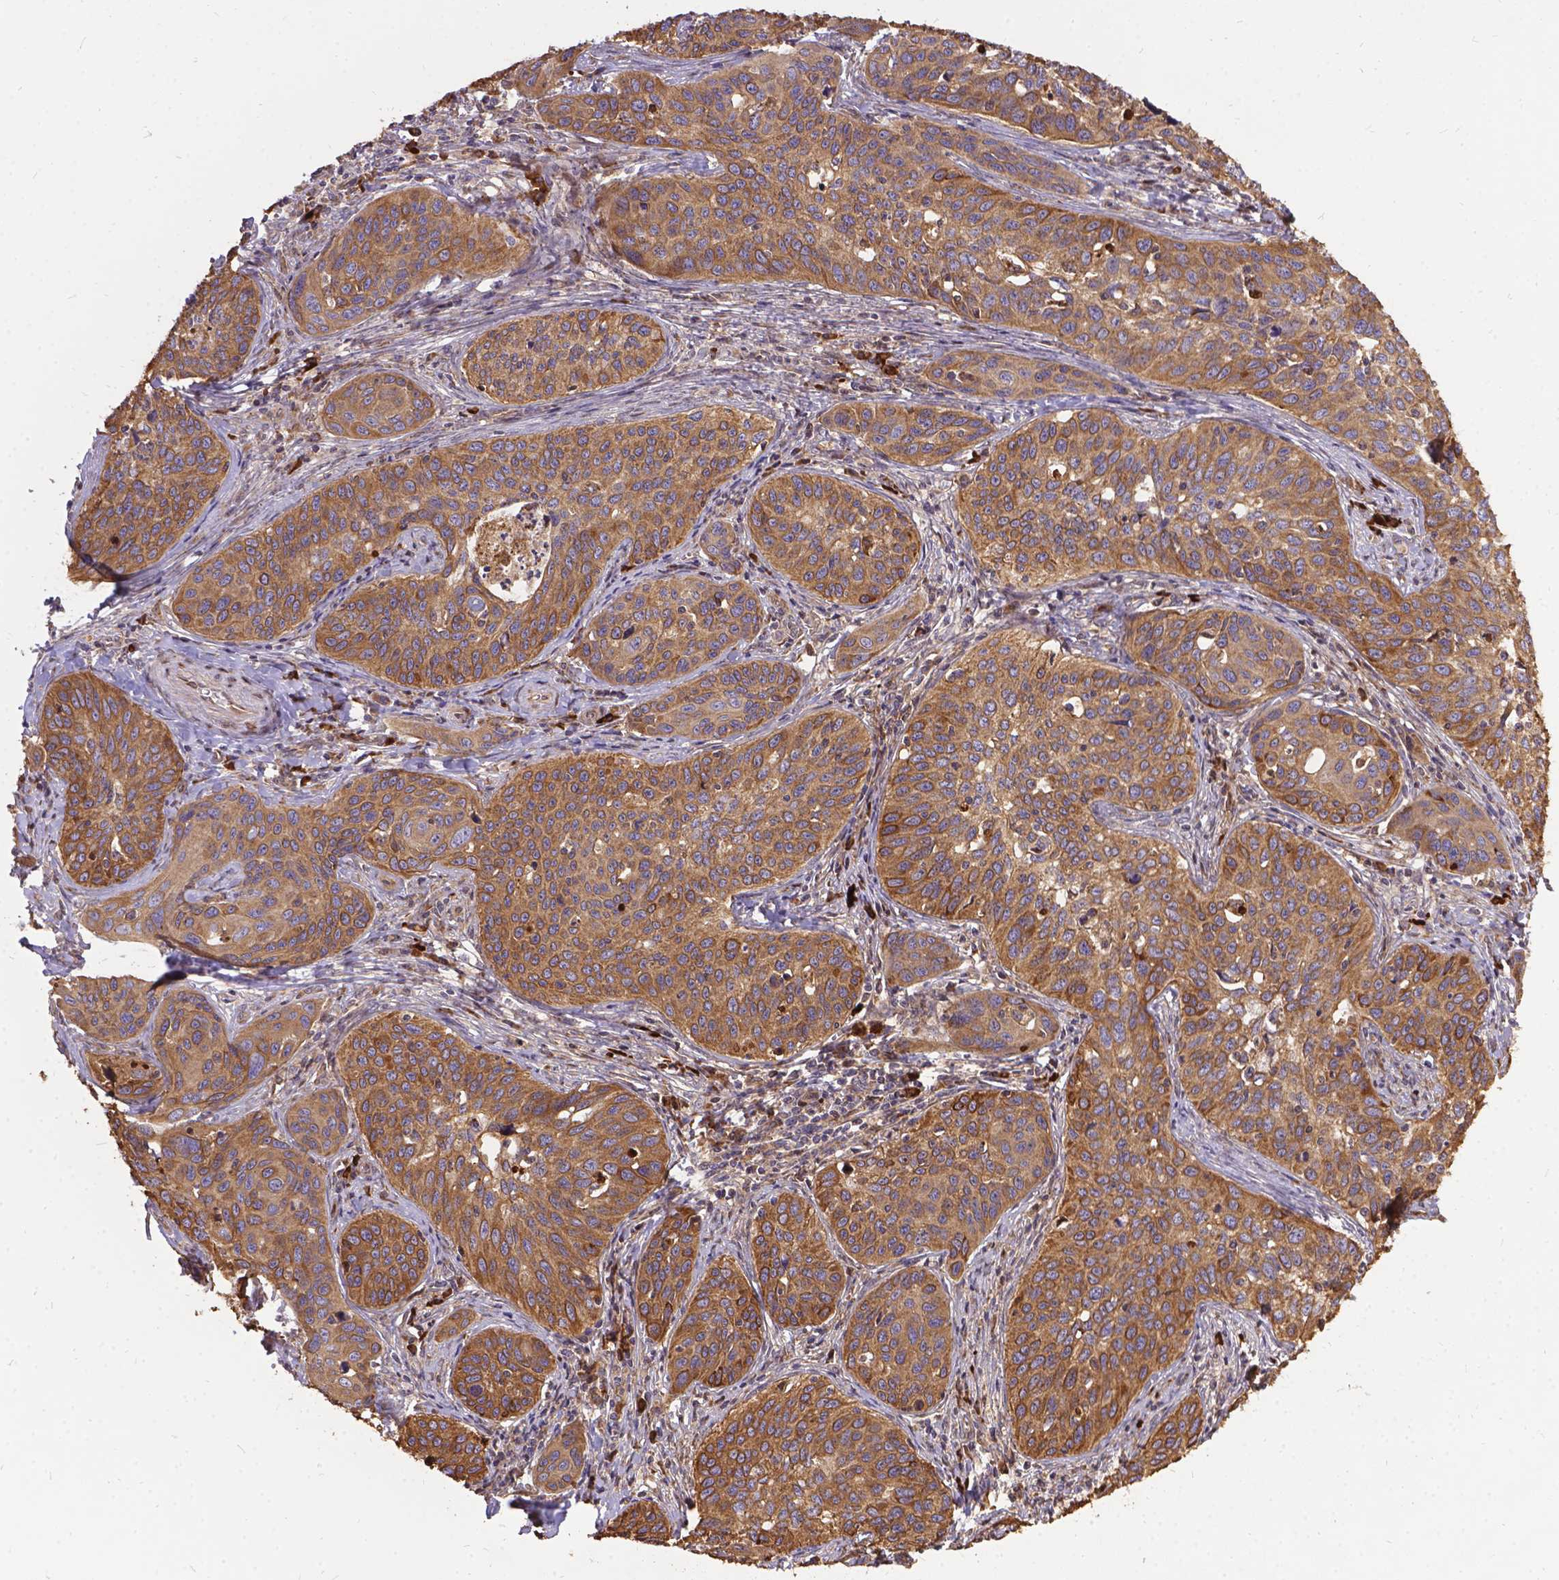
{"staining": {"intensity": "moderate", "quantity": ">75%", "location": "cytoplasmic/membranous"}, "tissue": "cervical cancer", "cell_type": "Tumor cells", "image_type": "cancer", "snomed": [{"axis": "morphology", "description": "Squamous cell carcinoma, NOS"}, {"axis": "topography", "description": "Cervix"}], "caption": "High-magnification brightfield microscopy of cervical squamous cell carcinoma stained with DAB (brown) and counterstained with hematoxylin (blue). tumor cells exhibit moderate cytoplasmic/membranous staining is seen in approximately>75% of cells.", "gene": "DENND6A", "patient": {"sex": "female", "age": 31}}